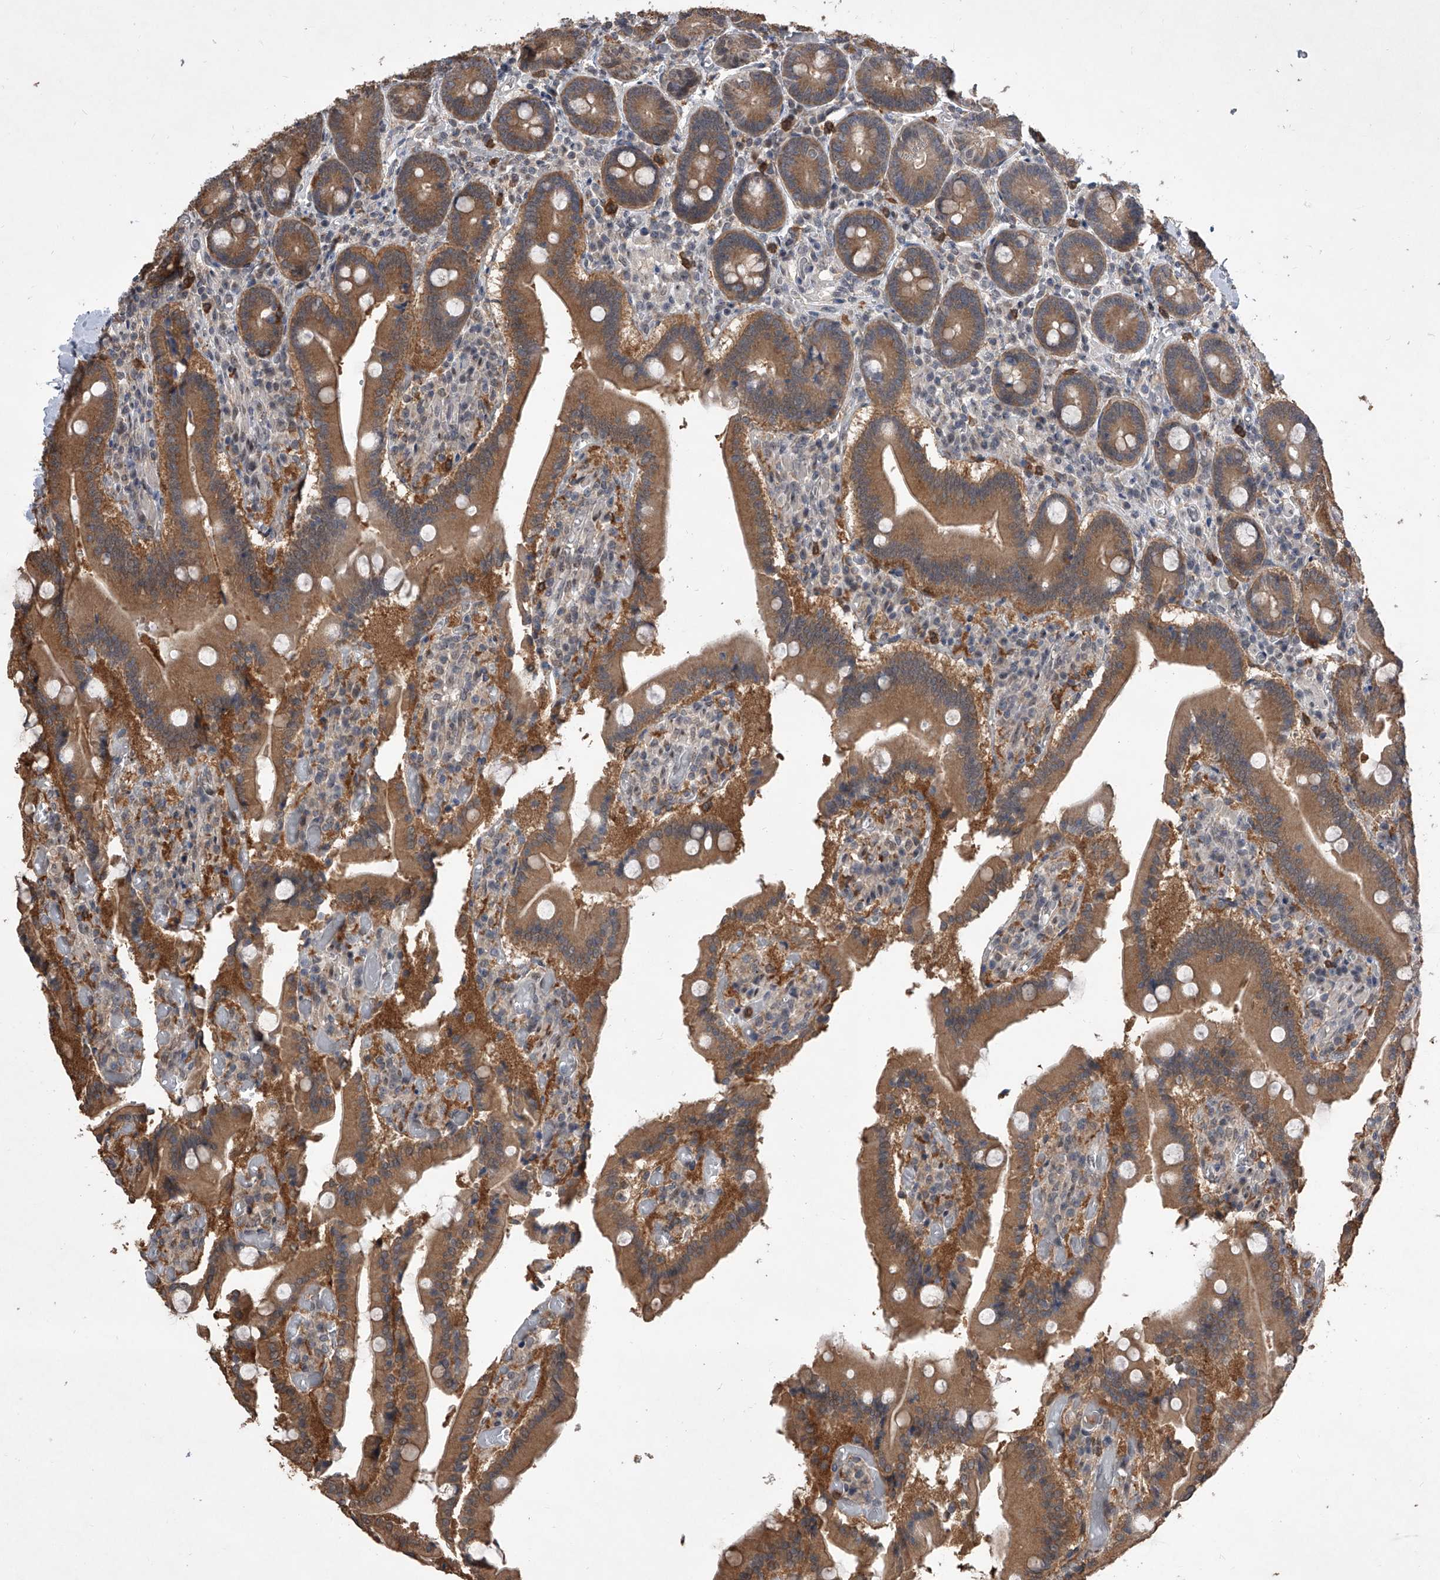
{"staining": {"intensity": "moderate", "quantity": ">75%", "location": "cytoplasmic/membranous"}, "tissue": "duodenum", "cell_type": "Glandular cells", "image_type": "normal", "snomed": [{"axis": "morphology", "description": "Normal tissue, NOS"}, {"axis": "topography", "description": "Duodenum"}], "caption": "Glandular cells reveal moderate cytoplasmic/membranous positivity in approximately >75% of cells in benign duodenum.", "gene": "BHLHE23", "patient": {"sex": "female", "age": 62}}